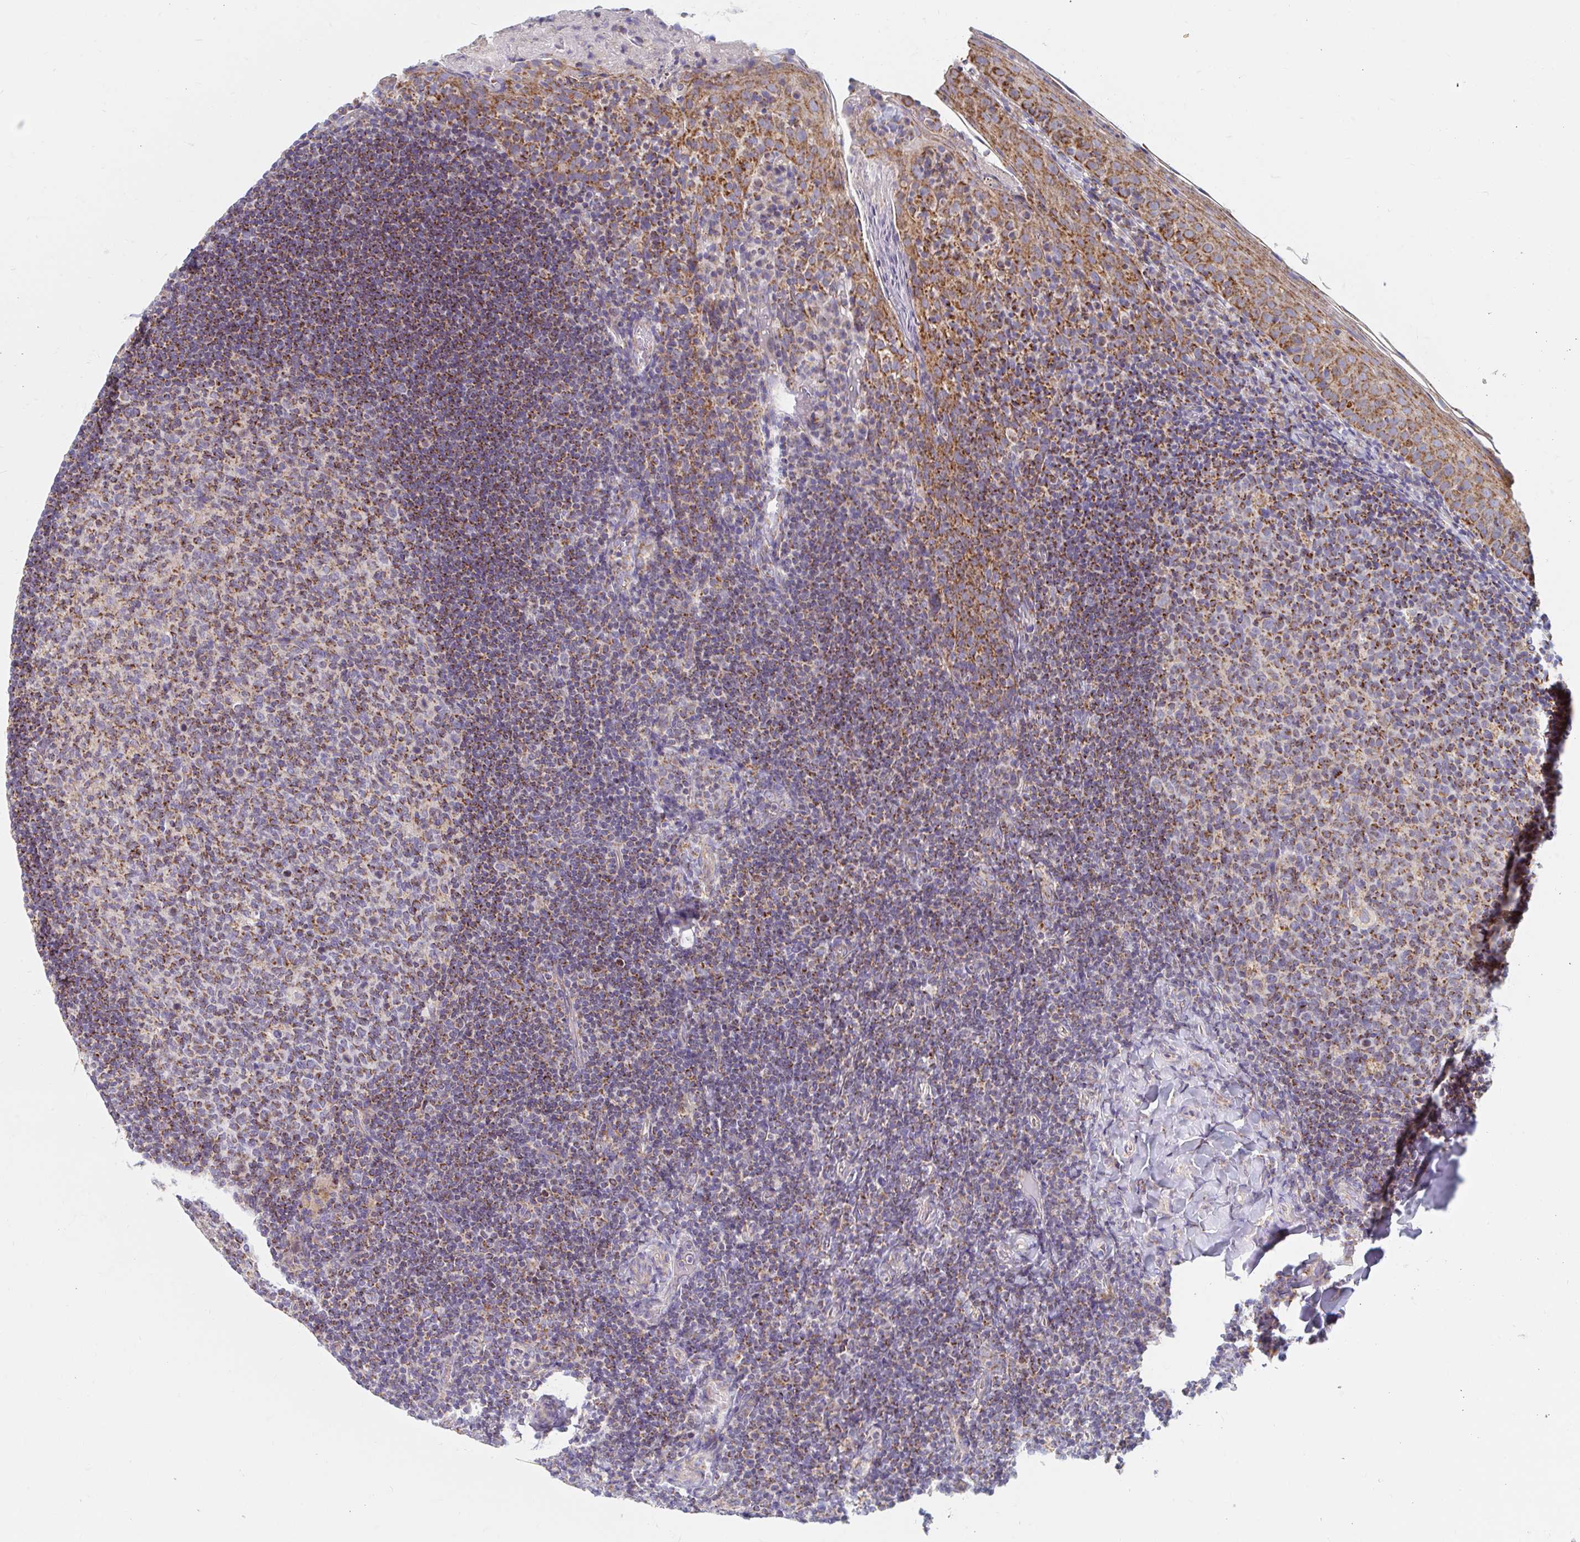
{"staining": {"intensity": "moderate", "quantity": "25%-75%", "location": "cytoplasmic/membranous"}, "tissue": "tonsil", "cell_type": "Germinal center cells", "image_type": "normal", "snomed": [{"axis": "morphology", "description": "Normal tissue, NOS"}, {"axis": "topography", "description": "Tonsil"}], "caption": "DAB immunohistochemical staining of benign tonsil demonstrates moderate cytoplasmic/membranous protein staining in about 25%-75% of germinal center cells.", "gene": "MAVS", "patient": {"sex": "female", "age": 10}}